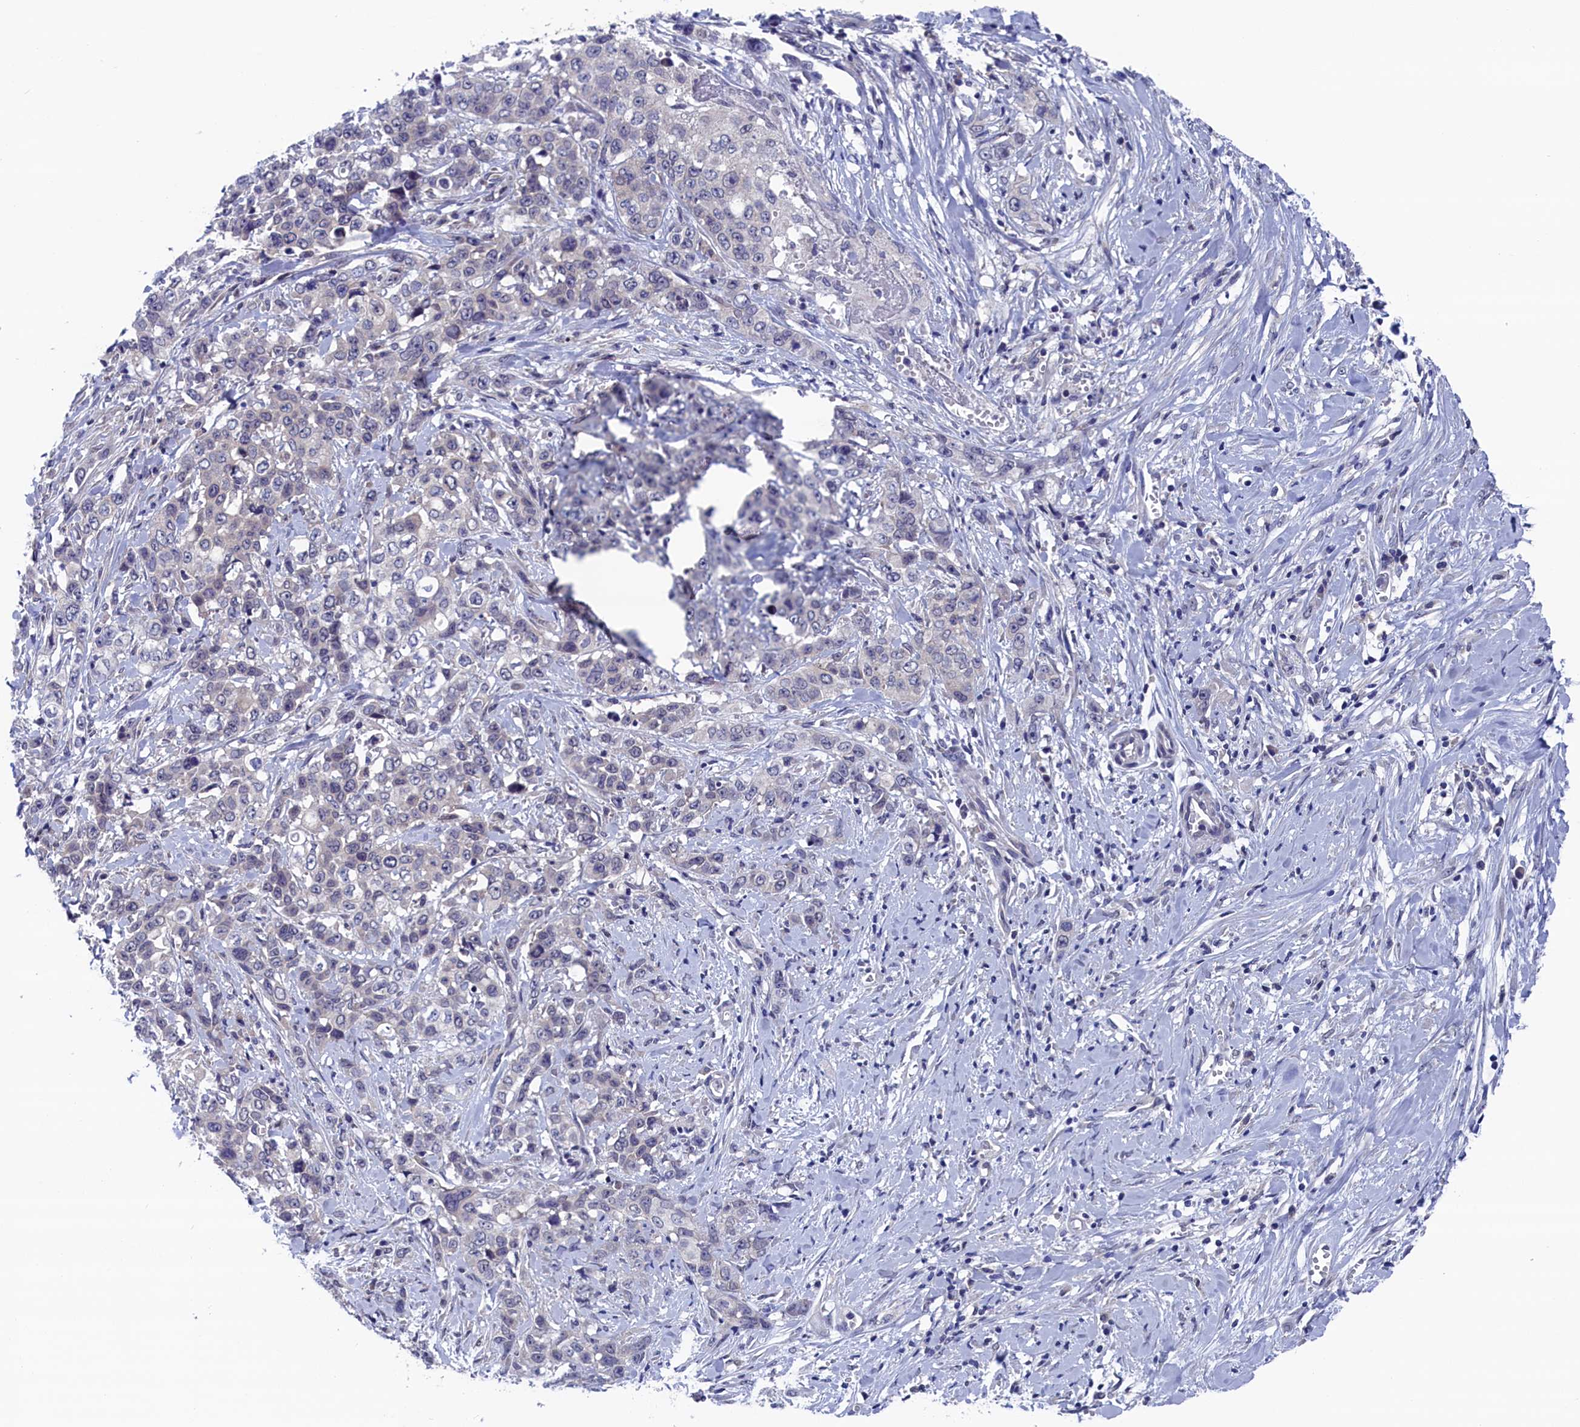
{"staining": {"intensity": "negative", "quantity": "none", "location": "none"}, "tissue": "stomach cancer", "cell_type": "Tumor cells", "image_type": "cancer", "snomed": [{"axis": "morphology", "description": "Adenocarcinoma, NOS"}, {"axis": "topography", "description": "Stomach, upper"}], "caption": "This is a micrograph of IHC staining of stomach cancer, which shows no positivity in tumor cells.", "gene": "SPATA13", "patient": {"sex": "male", "age": 62}}